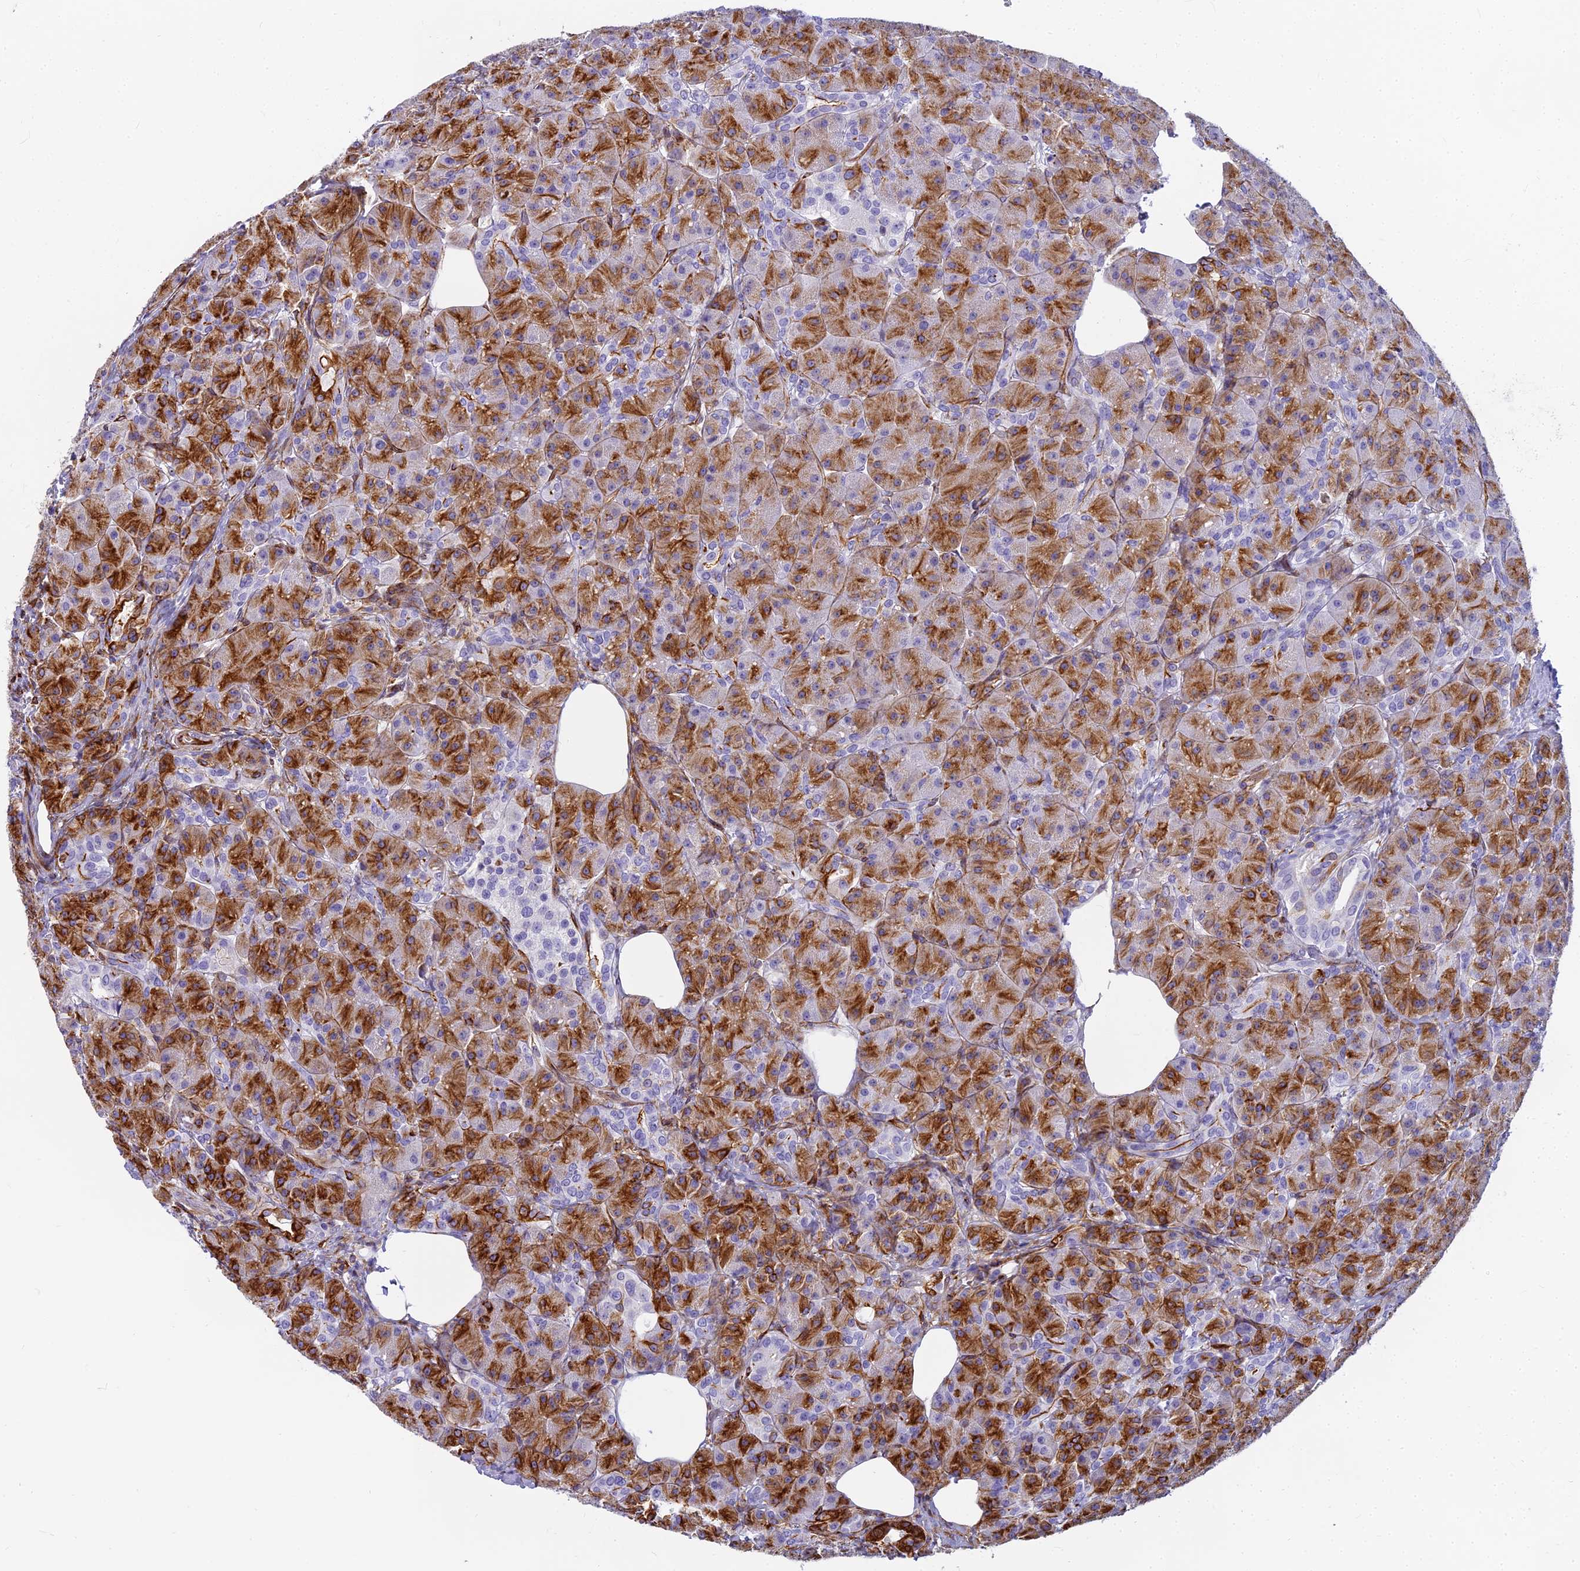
{"staining": {"intensity": "strong", "quantity": "25%-75%", "location": "cytoplasmic/membranous"}, "tissue": "pancreas", "cell_type": "Exocrine glandular cells", "image_type": "normal", "snomed": [{"axis": "morphology", "description": "Normal tissue, NOS"}, {"axis": "topography", "description": "Pancreas"}], "caption": "Protein expression analysis of normal pancreas reveals strong cytoplasmic/membranous positivity in about 25%-75% of exocrine glandular cells. (Brightfield microscopy of DAB IHC at high magnification).", "gene": "ENSG00000265118", "patient": {"sex": "male", "age": 63}}